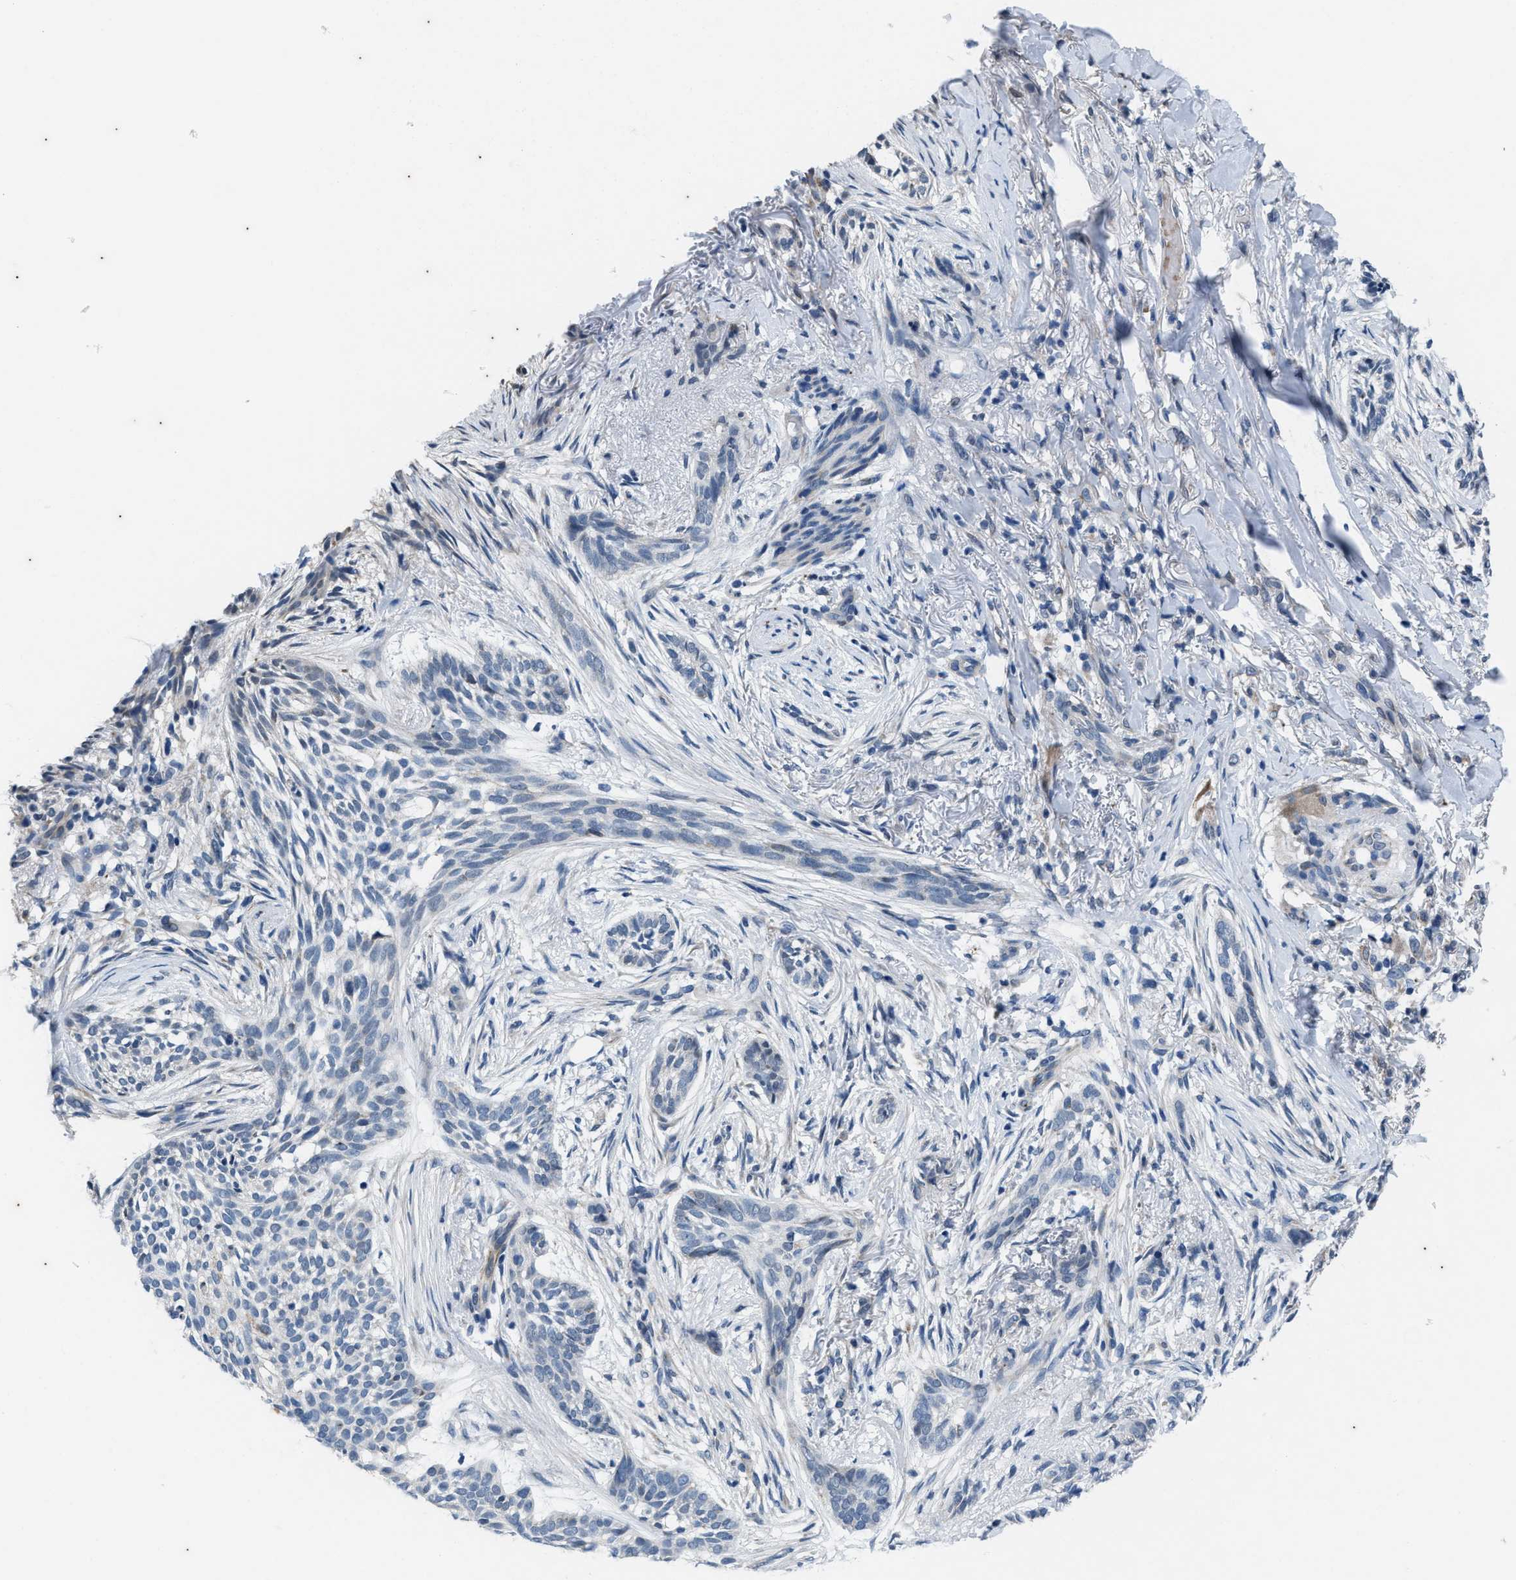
{"staining": {"intensity": "negative", "quantity": "none", "location": "none"}, "tissue": "skin cancer", "cell_type": "Tumor cells", "image_type": "cancer", "snomed": [{"axis": "morphology", "description": "Basal cell carcinoma"}, {"axis": "topography", "description": "Skin"}], "caption": "This is a micrograph of IHC staining of skin basal cell carcinoma, which shows no positivity in tumor cells.", "gene": "KIF24", "patient": {"sex": "female", "age": 88}}